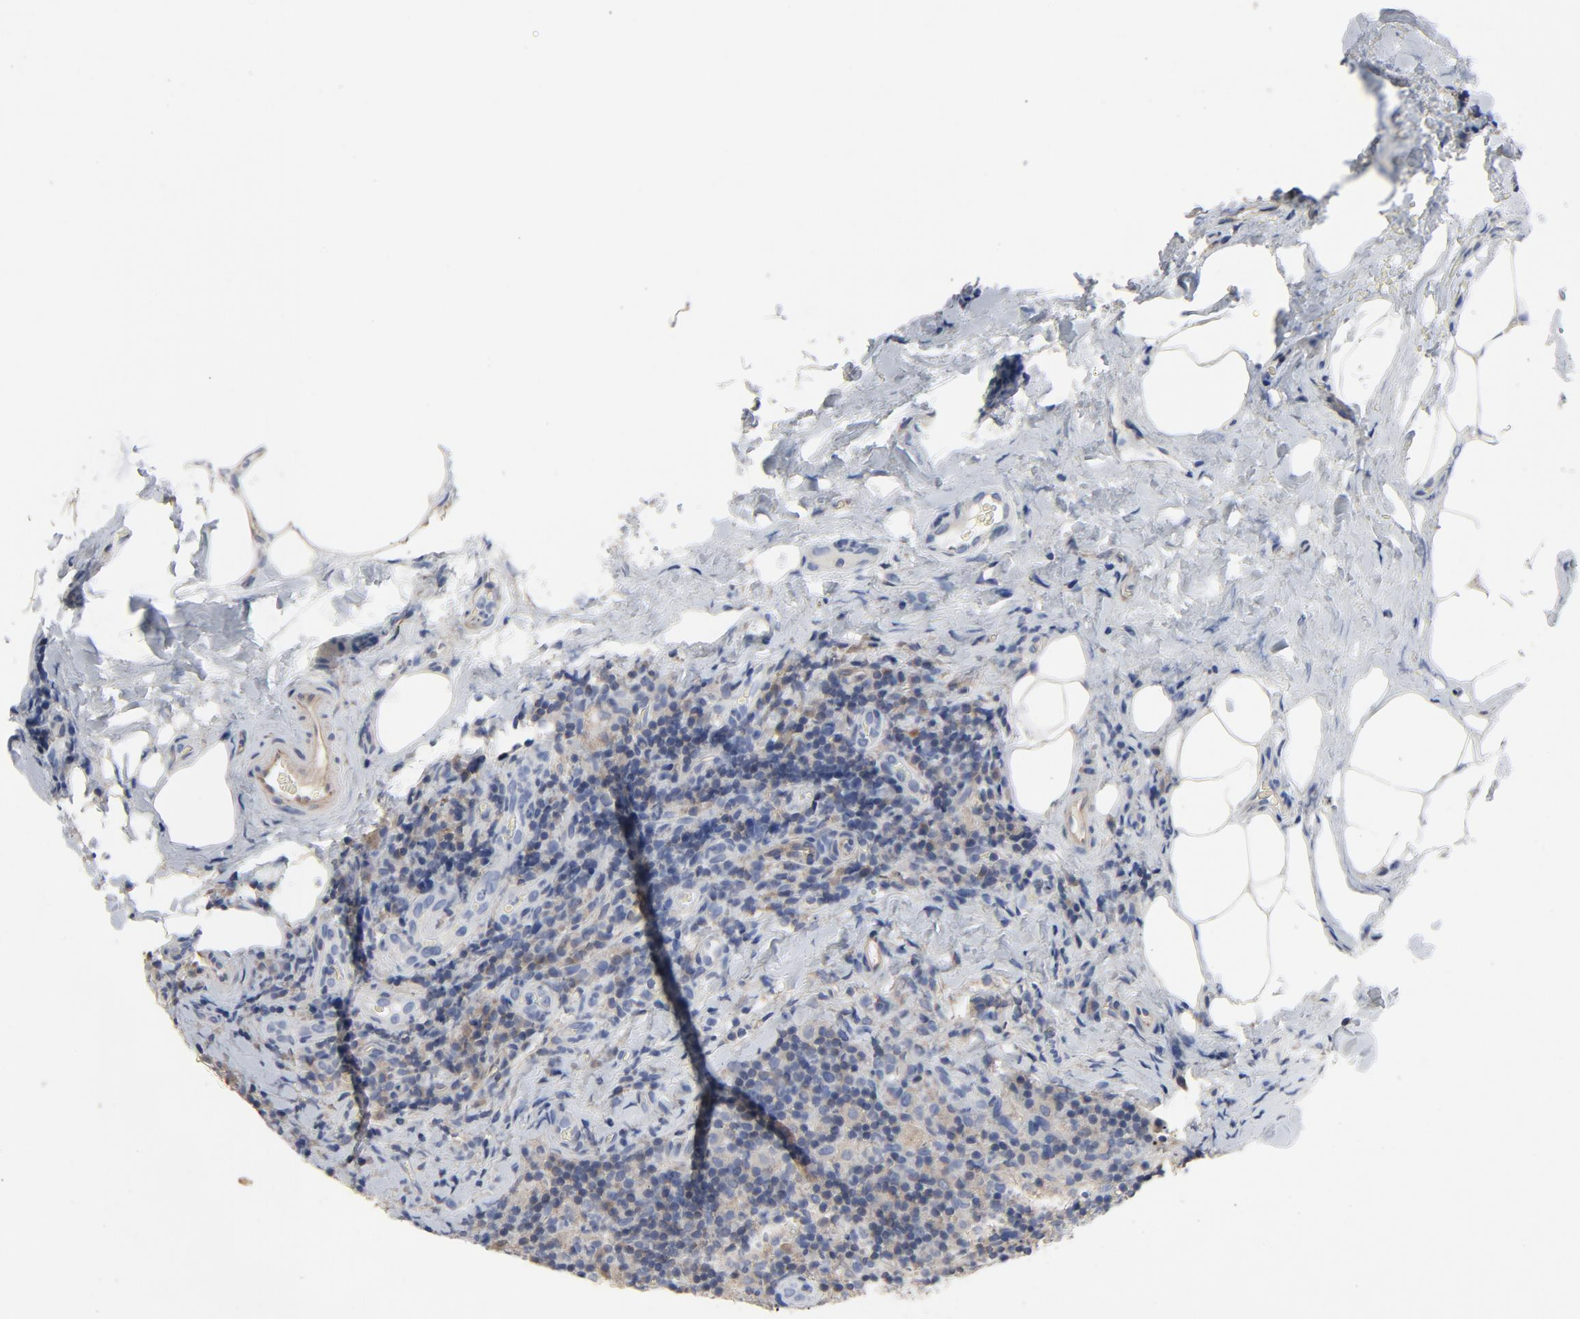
{"staining": {"intensity": "moderate", "quantity": "25%-75%", "location": "cytoplasmic/membranous"}, "tissue": "lymph node", "cell_type": "Germinal center cells", "image_type": "normal", "snomed": [{"axis": "morphology", "description": "Normal tissue, NOS"}, {"axis": "morphology", "description": "Inflammation, NOS"}, {"axis": "topography", "description": "Lymph node"}], "caption": "Germinal center cells demonstrate moderate cytoplasmic/membranous staining in approximately 25%-75% of cells in normal lymph node. The protein of interest is shown in brown color, while the nuclei are stained blue.", "gene": "DYNLT3", "patient": {"sex": "male", "age": 46}}